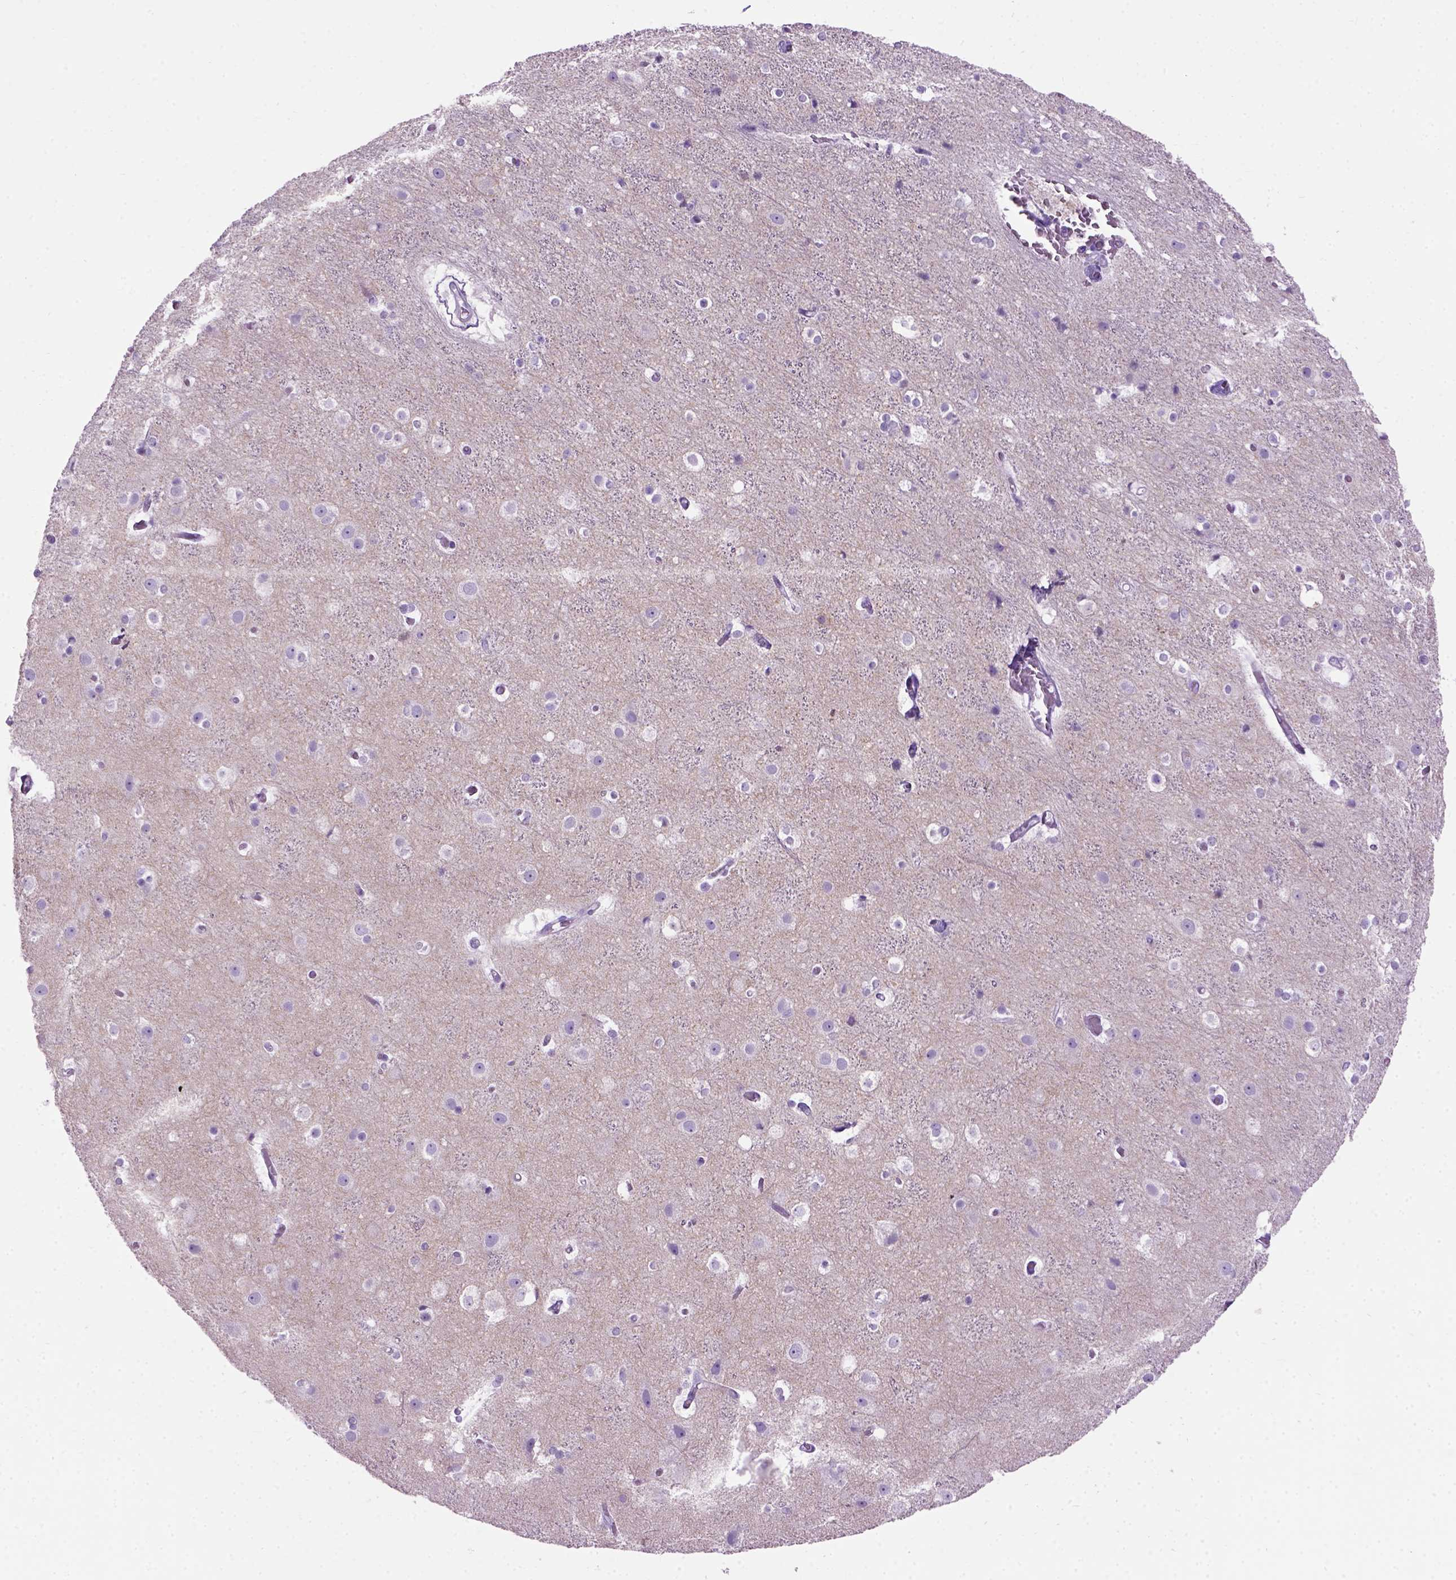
{"staining": {"intensity": "negative", "quantity": "none", "location": "none"}, "tissue": "cerebral cortex", "cell_type": "Endothelial cells", "image_type": "normal", "snomed": [{"axis": "morphology", "description": "Normal tissue, NOS"}, {"axis": "topography", "description": "Cerebral cortex"}], "caption": "Immunohistochemistry of benign cerebral cortex exhibits no positivity in endothelial cells.", "gene": "GABRB2", "patient": {"sex": "female", "age": 52}}